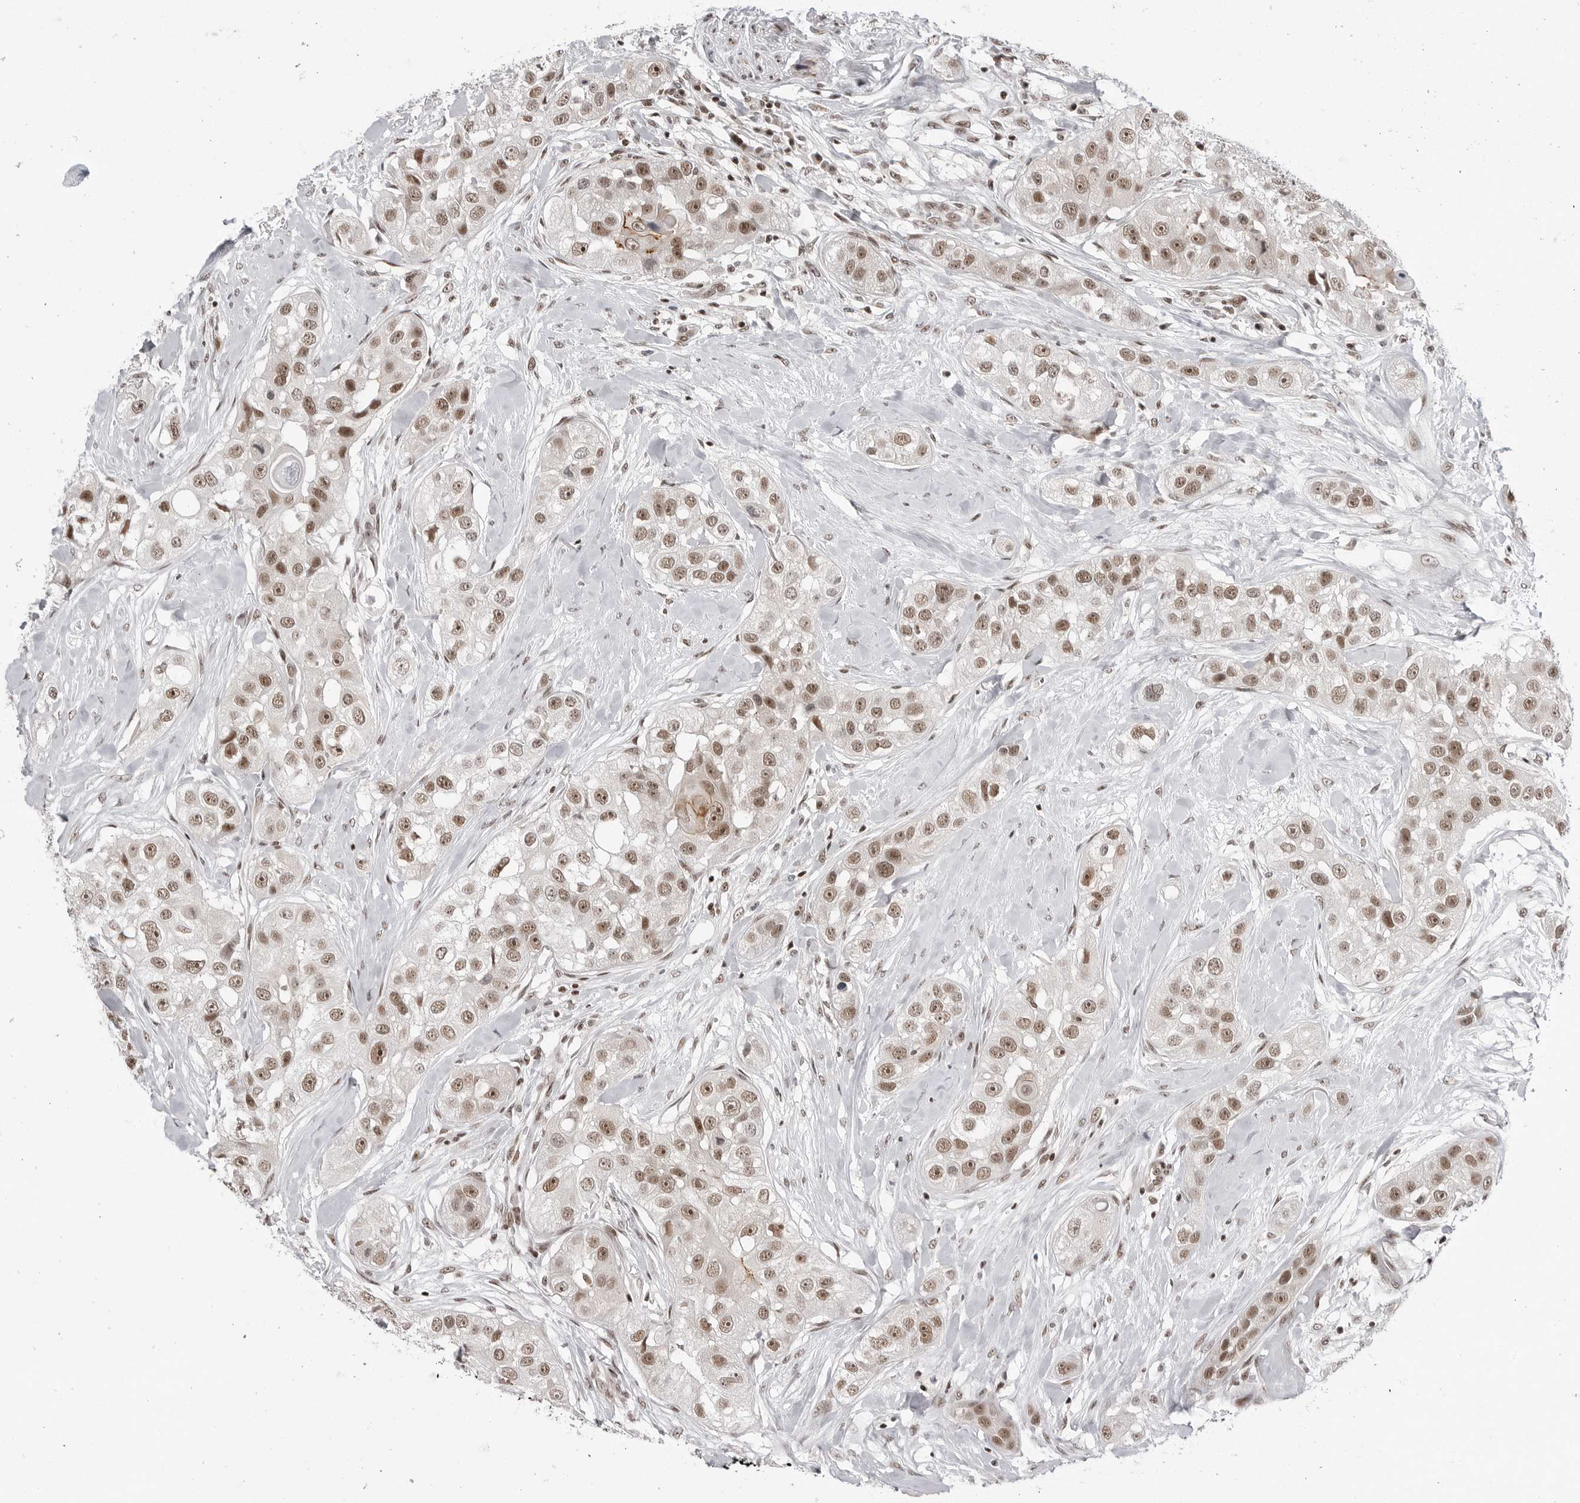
{"staining": {"intensity": "moderate", "quantity": ">75%", "location": "nuclear"}, "tissue": "head and neck cancer", "cell_type": "Tumor cells", "image_type": "cancer", "snomed": [{"axis": "morphology", "description": "Normal tissue, NOS"}, {"axis": "morphology", "description": "Squamous cell carcinoma, NOS"}, {"axis": "topography", "description": "Skeletal muscle"}, {"axis": "topography", "description": "Head-Neck"}], "caption": "This histopathology image displays immunohistochemistry (IHC) staining of head and neck squamous cell carcinoma, with medium moderate nuclear positivity in about >75% of tumor cells.", "gene": "TRIM66", "patient": {"sex": "male", "age": 51}}